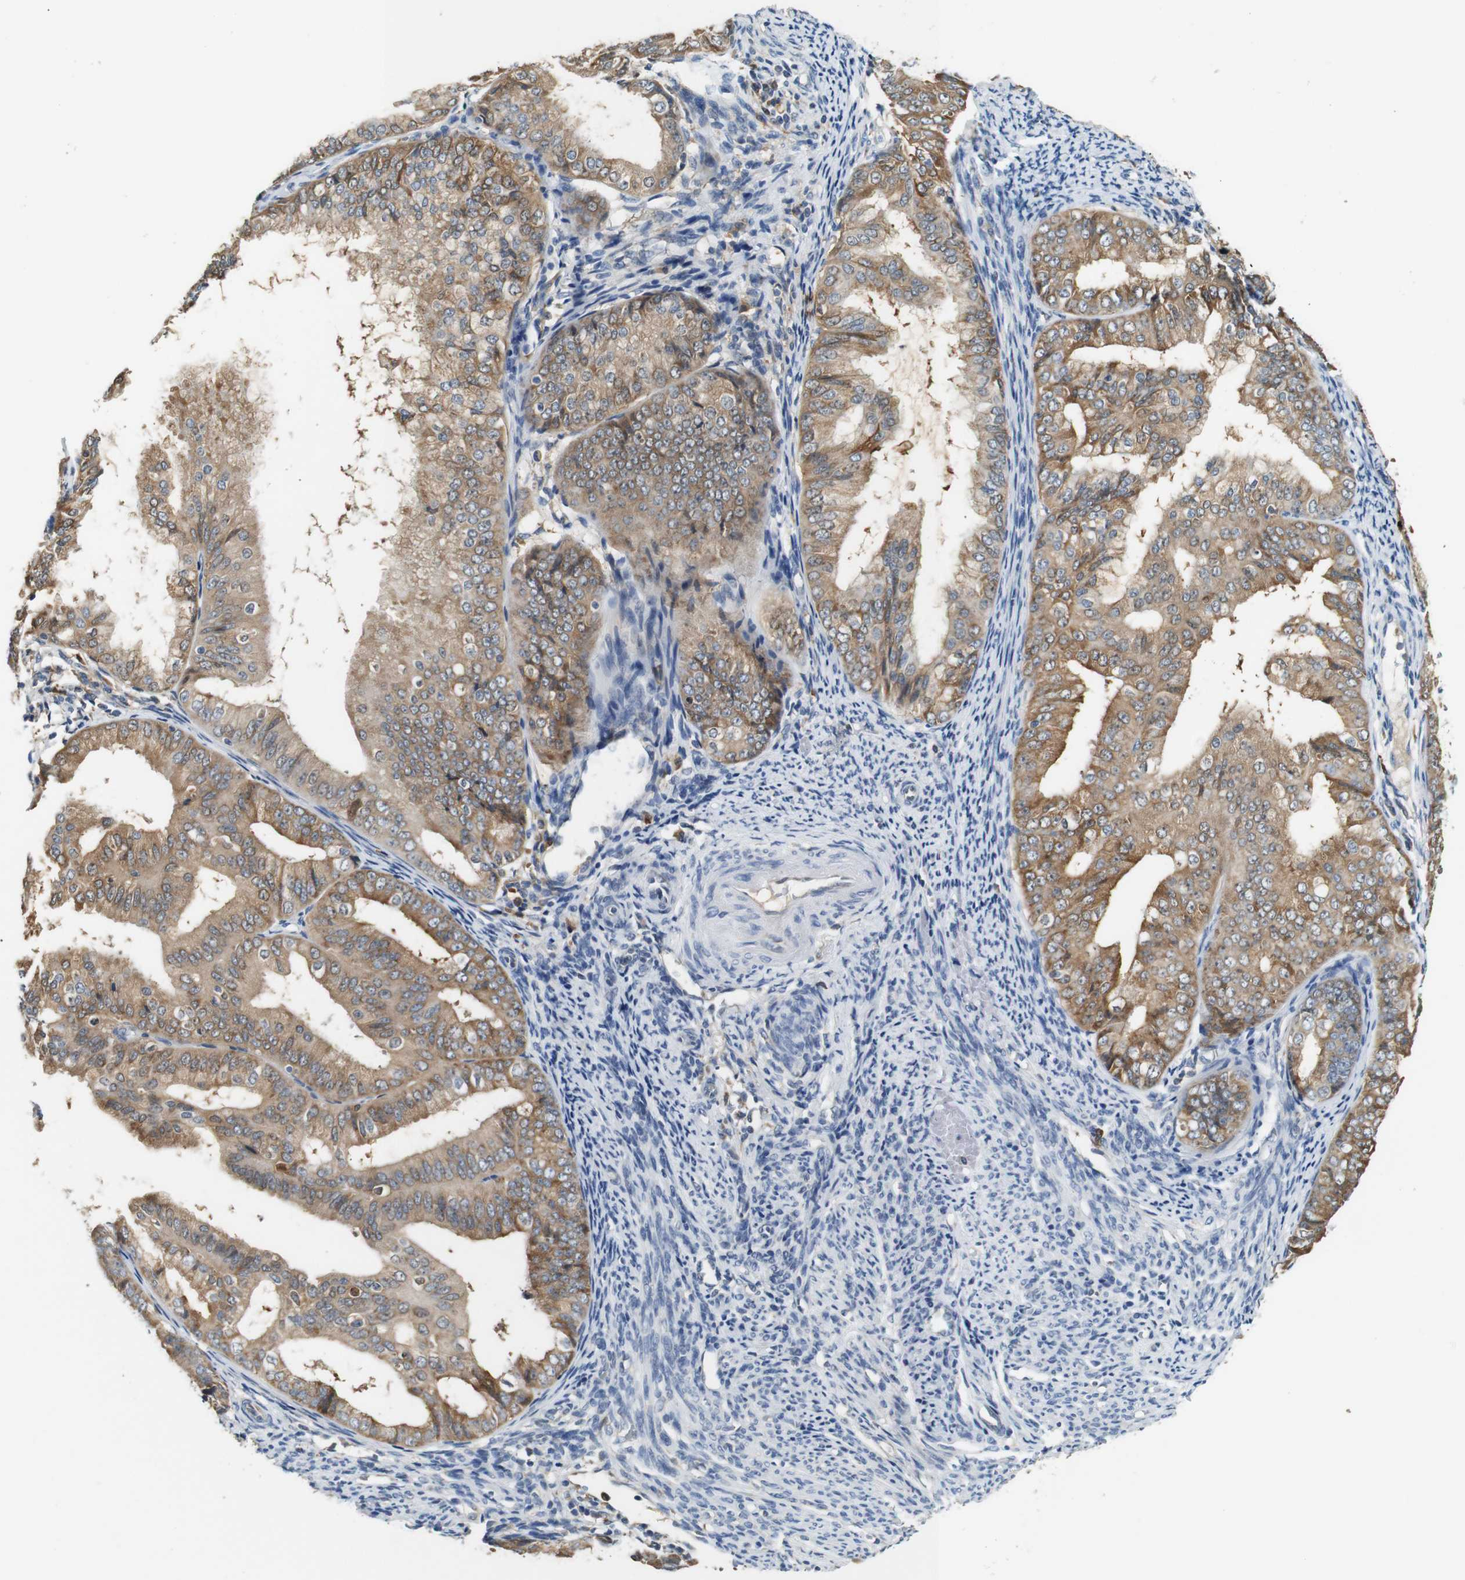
{"staining": {"intensity": "moderate", "quantity": ">75%", "location": "cytoplasmic/membranous"}, "tissue": "endometrial cancer", "cell_type": "Tumor cells", "image_type": "cancer", "snomed": [{"axis": "morphology", "description": "Adenocarcinoma, NOS"}, {"axis": "topography", "description": "Endometrium"}], "caption": "Immunohistochemistry (IHC) (DAB) staining of endometrial adenocarcinoma reveals moderate cytoplasmic/membranous protein positivity in about >75% of tumor cells. The staining was performed using DAB (3,3'-diaminobenzidine) to visualize the protein expression in brown, while the nuclei were stained in blue with hematoxylin (Magnification: 20x).", "gene": "NEBL", "patient": {"sex": "female", "age": 63}}